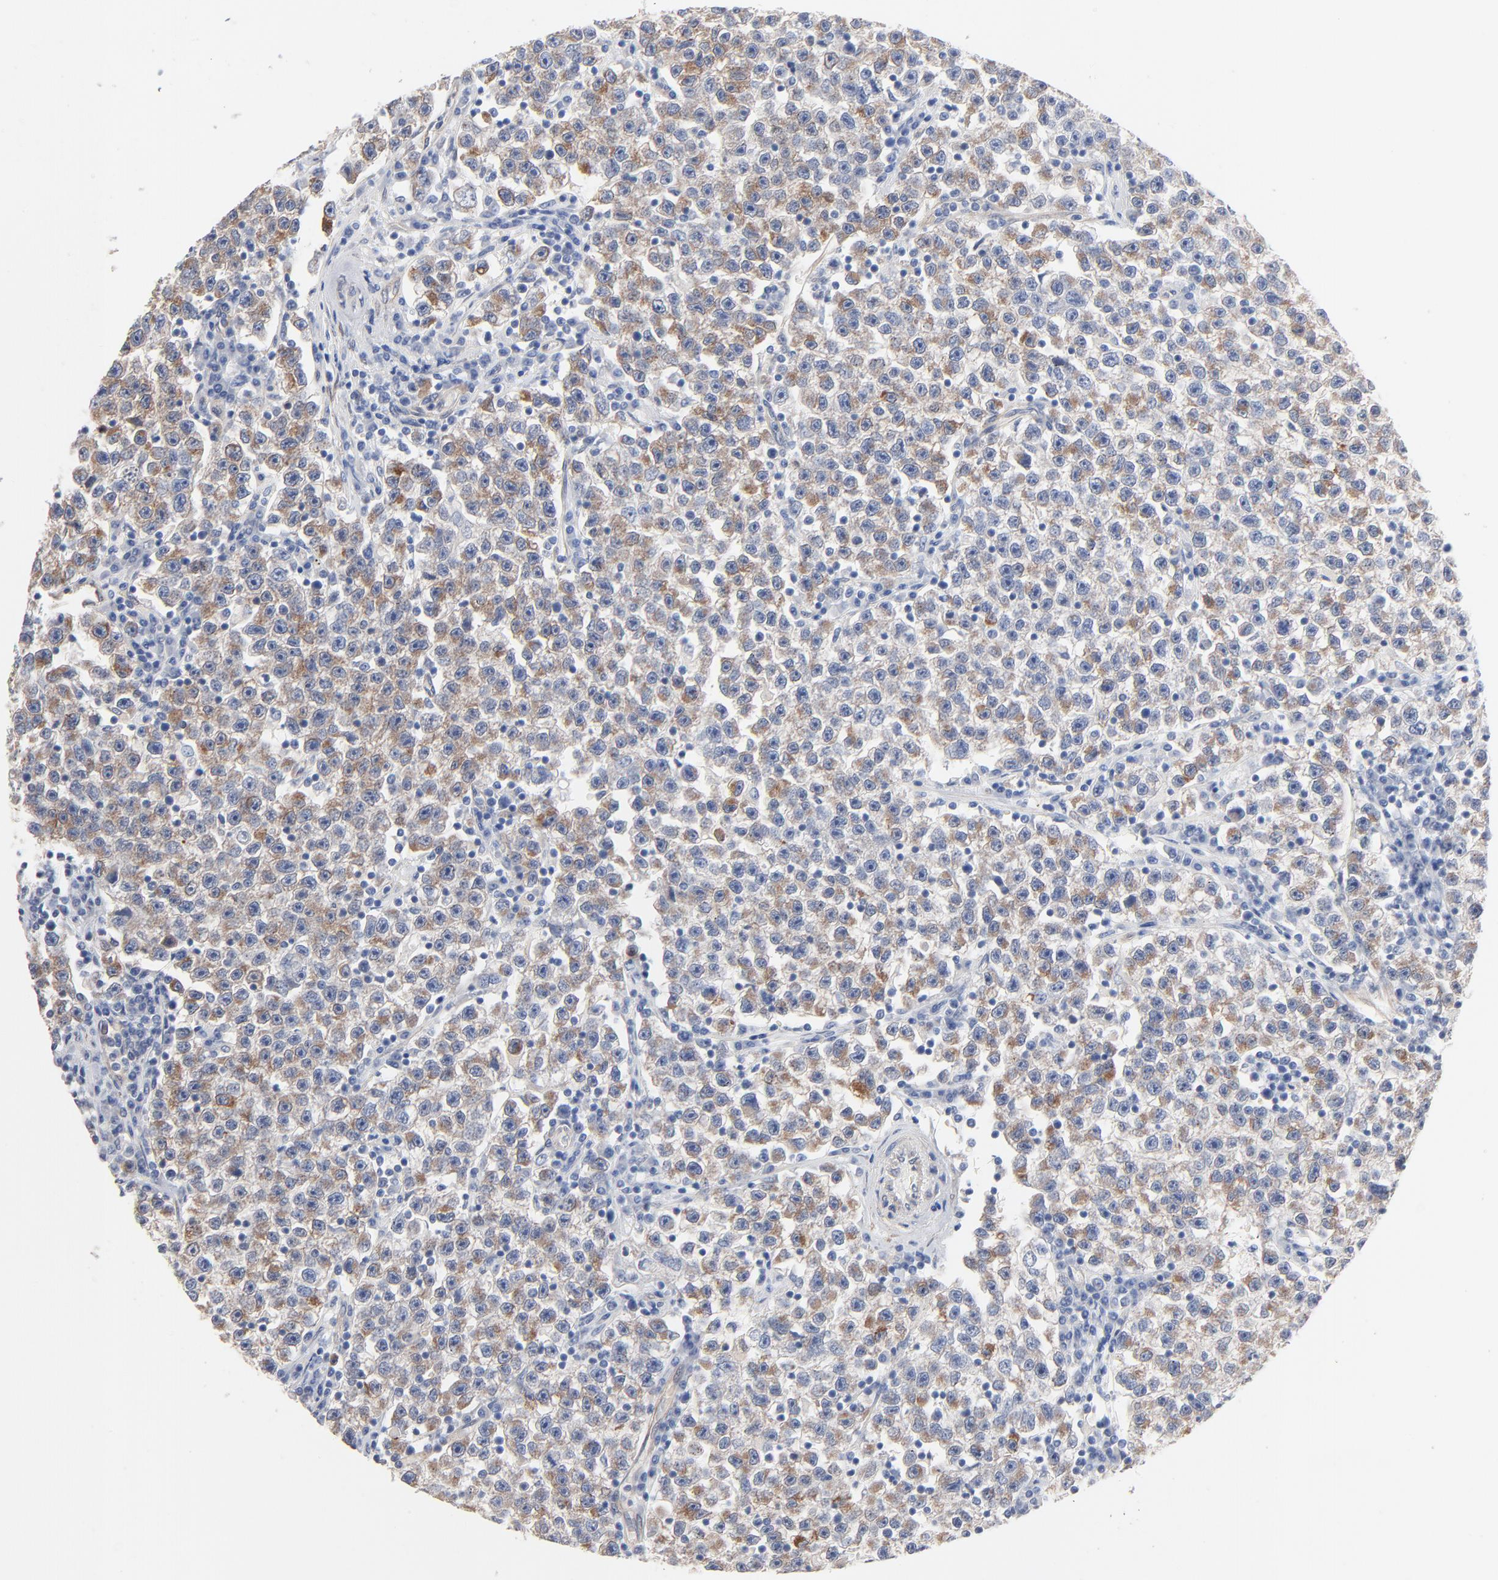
{"staining": {"intensity": "weak", "quantity": ">75%", "location": "cytoplasmic/membranous"}, "tissue": "testis cancer", "cell_type": "Tumor cells", "image_type": "cancer", "snomed": [{"axis": "morphology", "description": "Seminoma, NOS"}, {"axis": "topography", "description": "Testis"}], "caption": "Human testis seminoma stained with a protein marker demonstrates weak staining in tumor cells.", "gene": "ABCD4", "patient": {"sex": "male", "age": 22}}